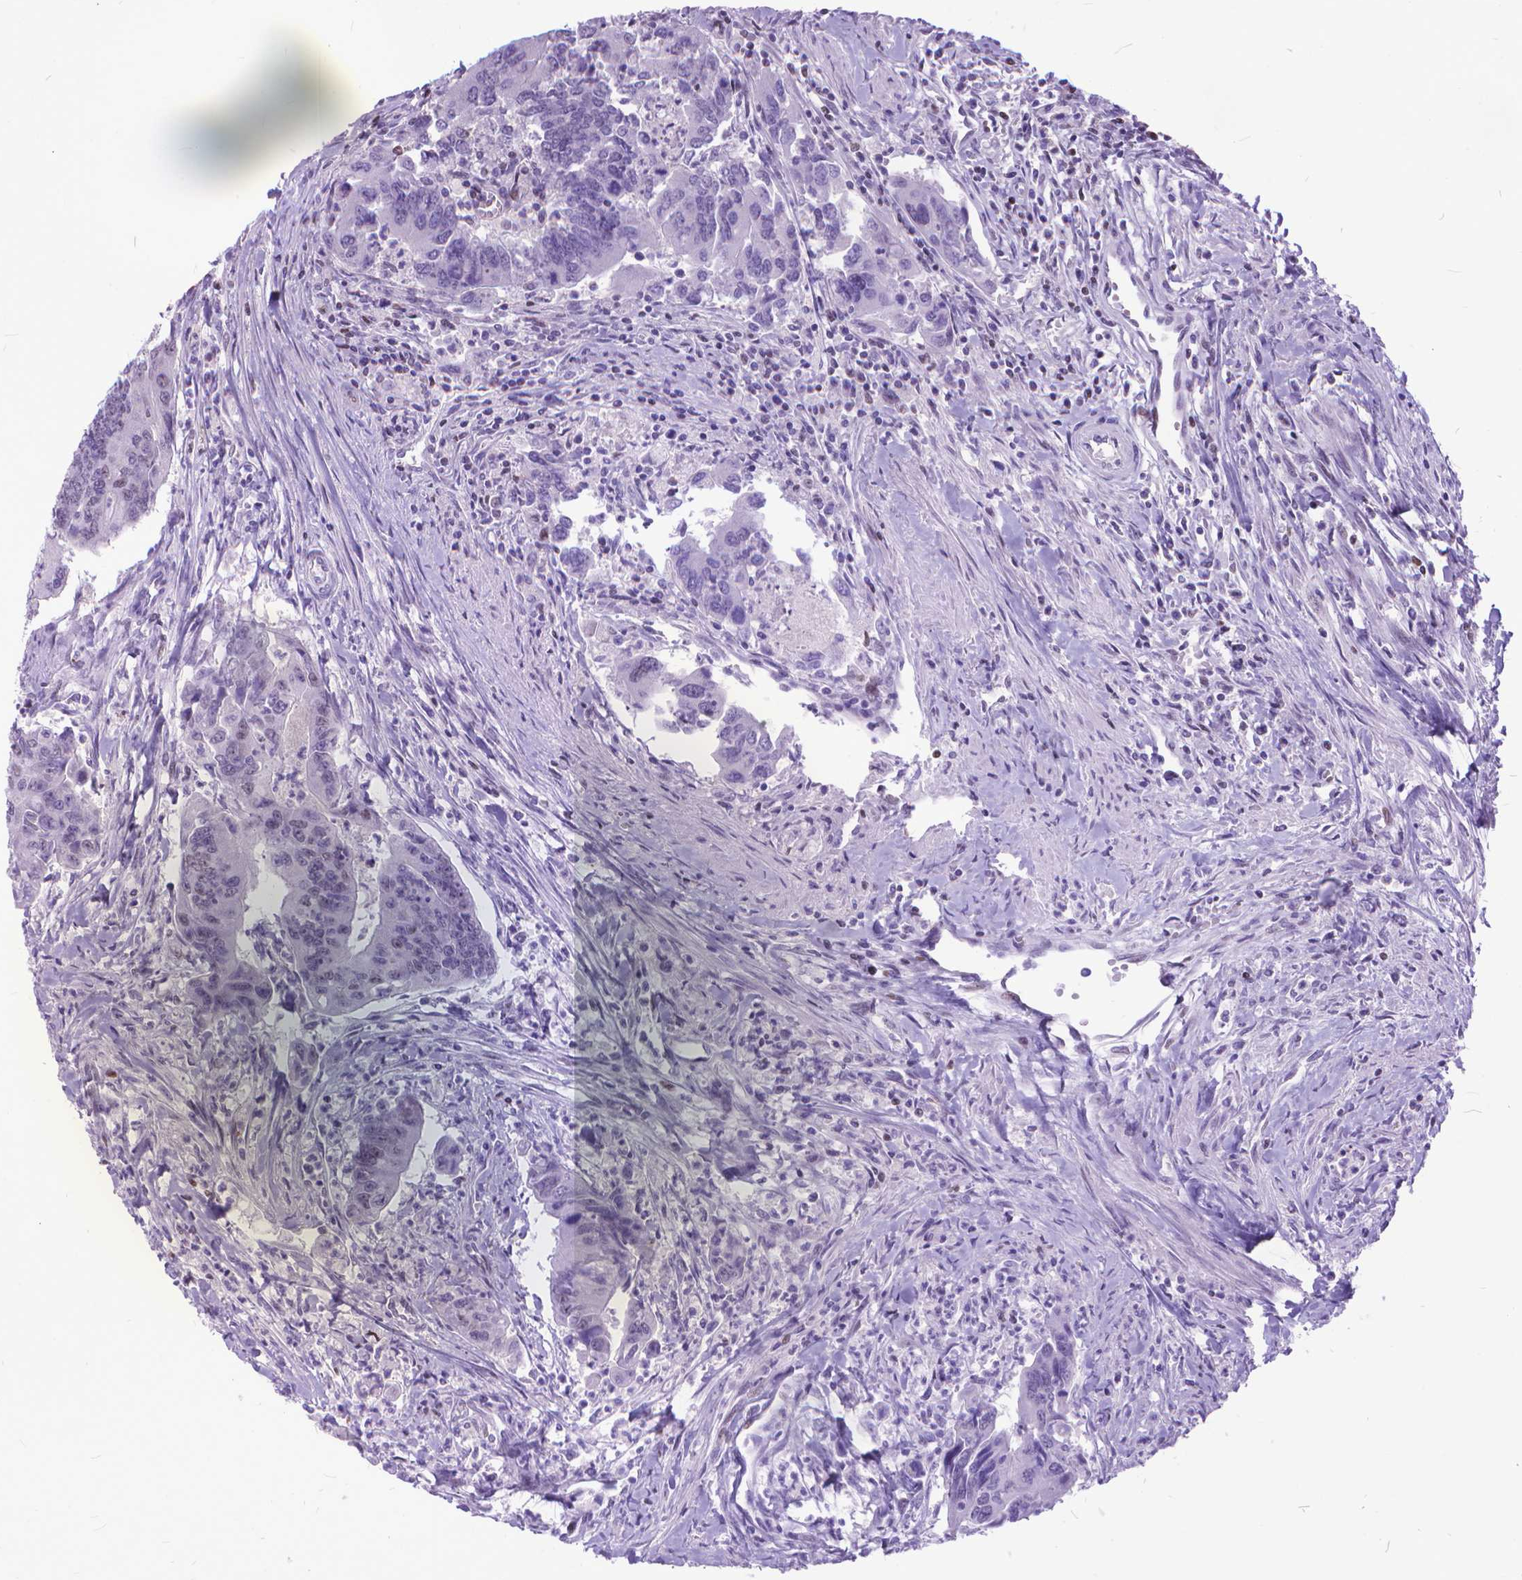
{"staining": {"intensity": "negative", "quantity": "none", "location": "none"}, "tissue": "colorectal cancer", "cell_type": "Tumor cells", "image_type": "cancer", "snomed": [{"axis": "morphology", "description": "Adenocarcinoma, NOS"}, {"axis": "topography", "description": "Colon"}], "caption": "Tumor cells are negative for protein expression in human colorectal cancer (adenocarcinoma).", "gene": "POLE4", "patient": {"sex": "female", "age": 67}}